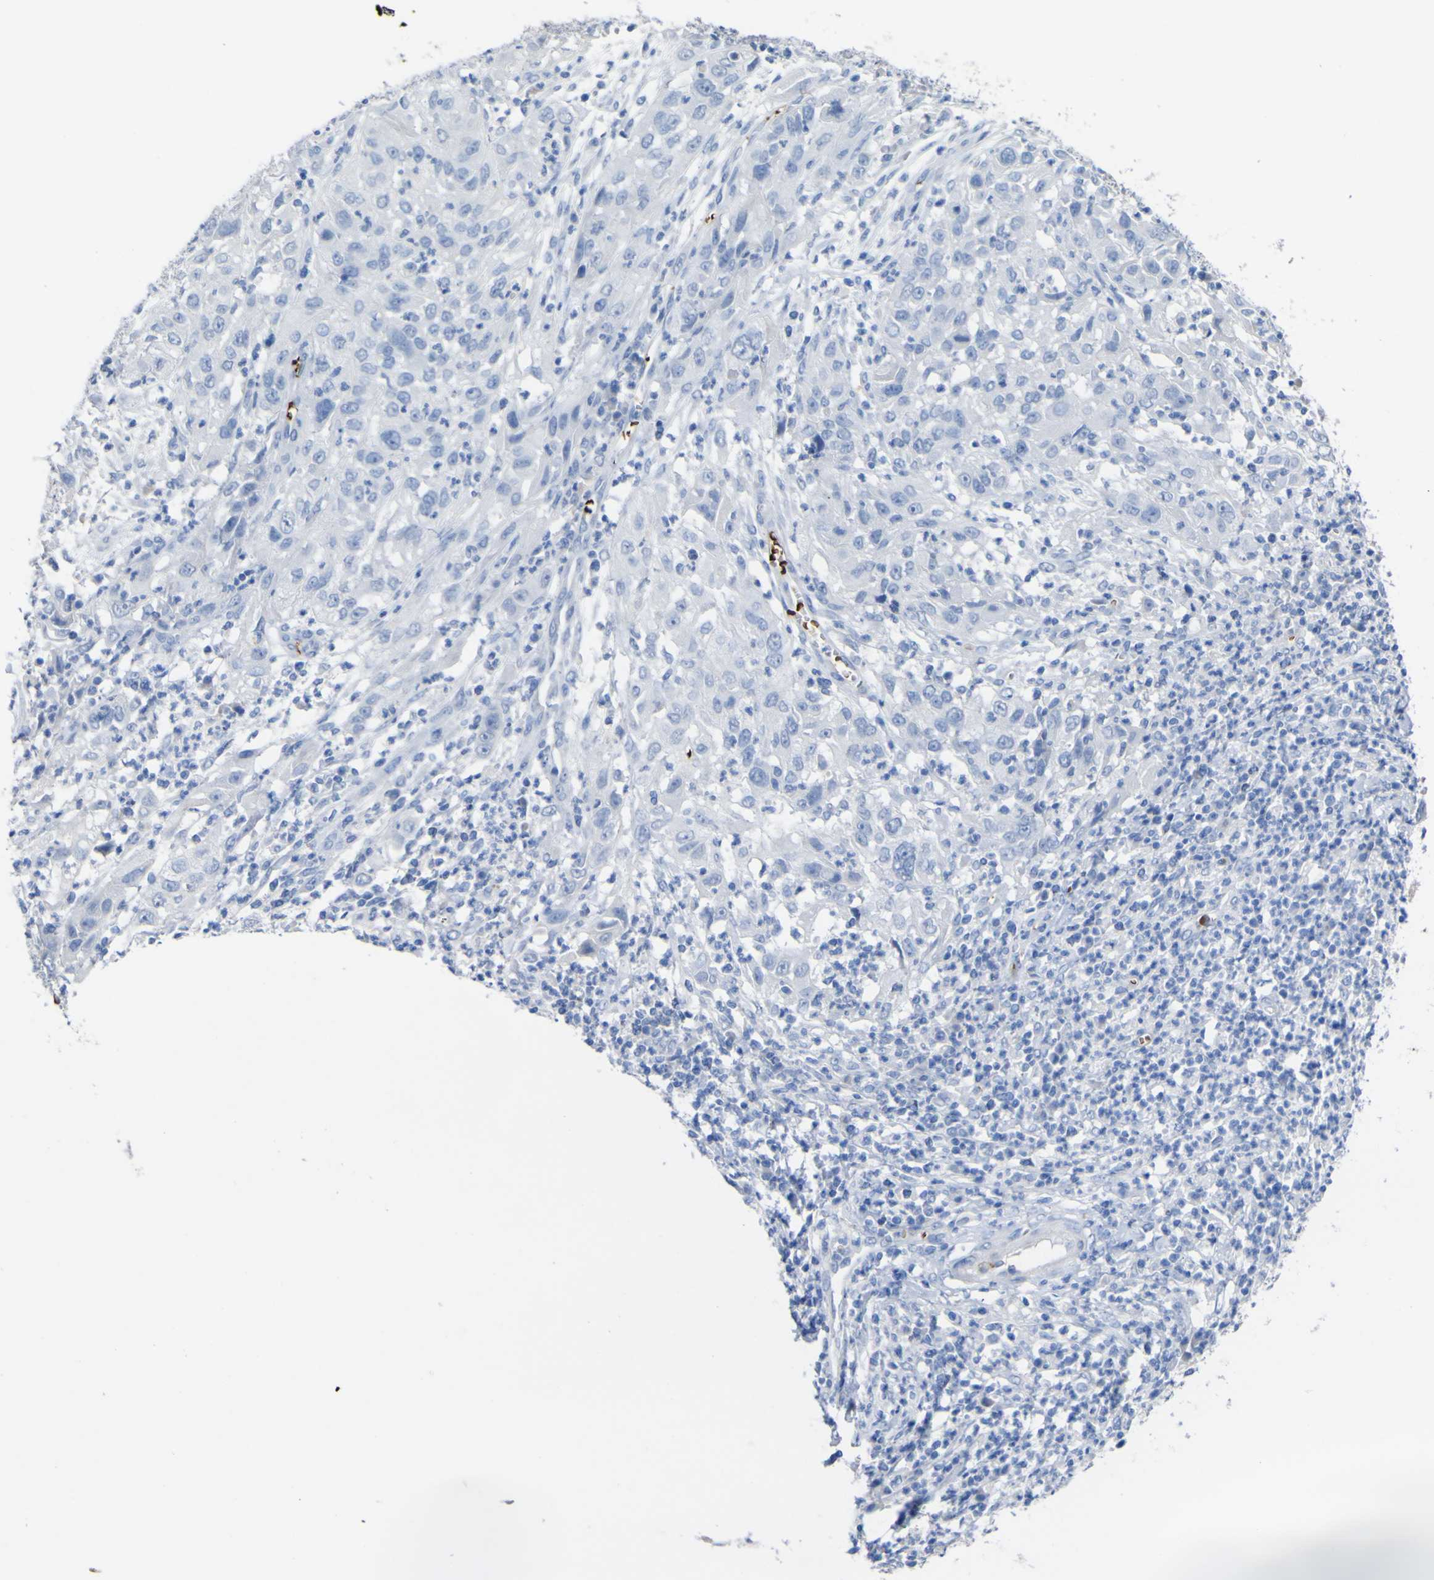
{"staining": {"intensity": "negative", "quantity": "none", "location": "none"}, "tissue": "cervical cancer", "cell_type": "Tumor cells", "image_type": "cancer", "snomed": [{"axis": "morphology", "description": "Squamous cell carcinoma, NOS"}, {"axis": "topography", "description": "Cervix"}], "caption": "This photomicrograph is of cervical cancer (squamous cell carcinoma) stained with immunohistochemistry (IHC) to label a protein in brown with the nuclei are counter-stained blue. There is no expression in tumor cells.", "gene": "GCM1", "patient": {"sex": "female", "age": 32}}